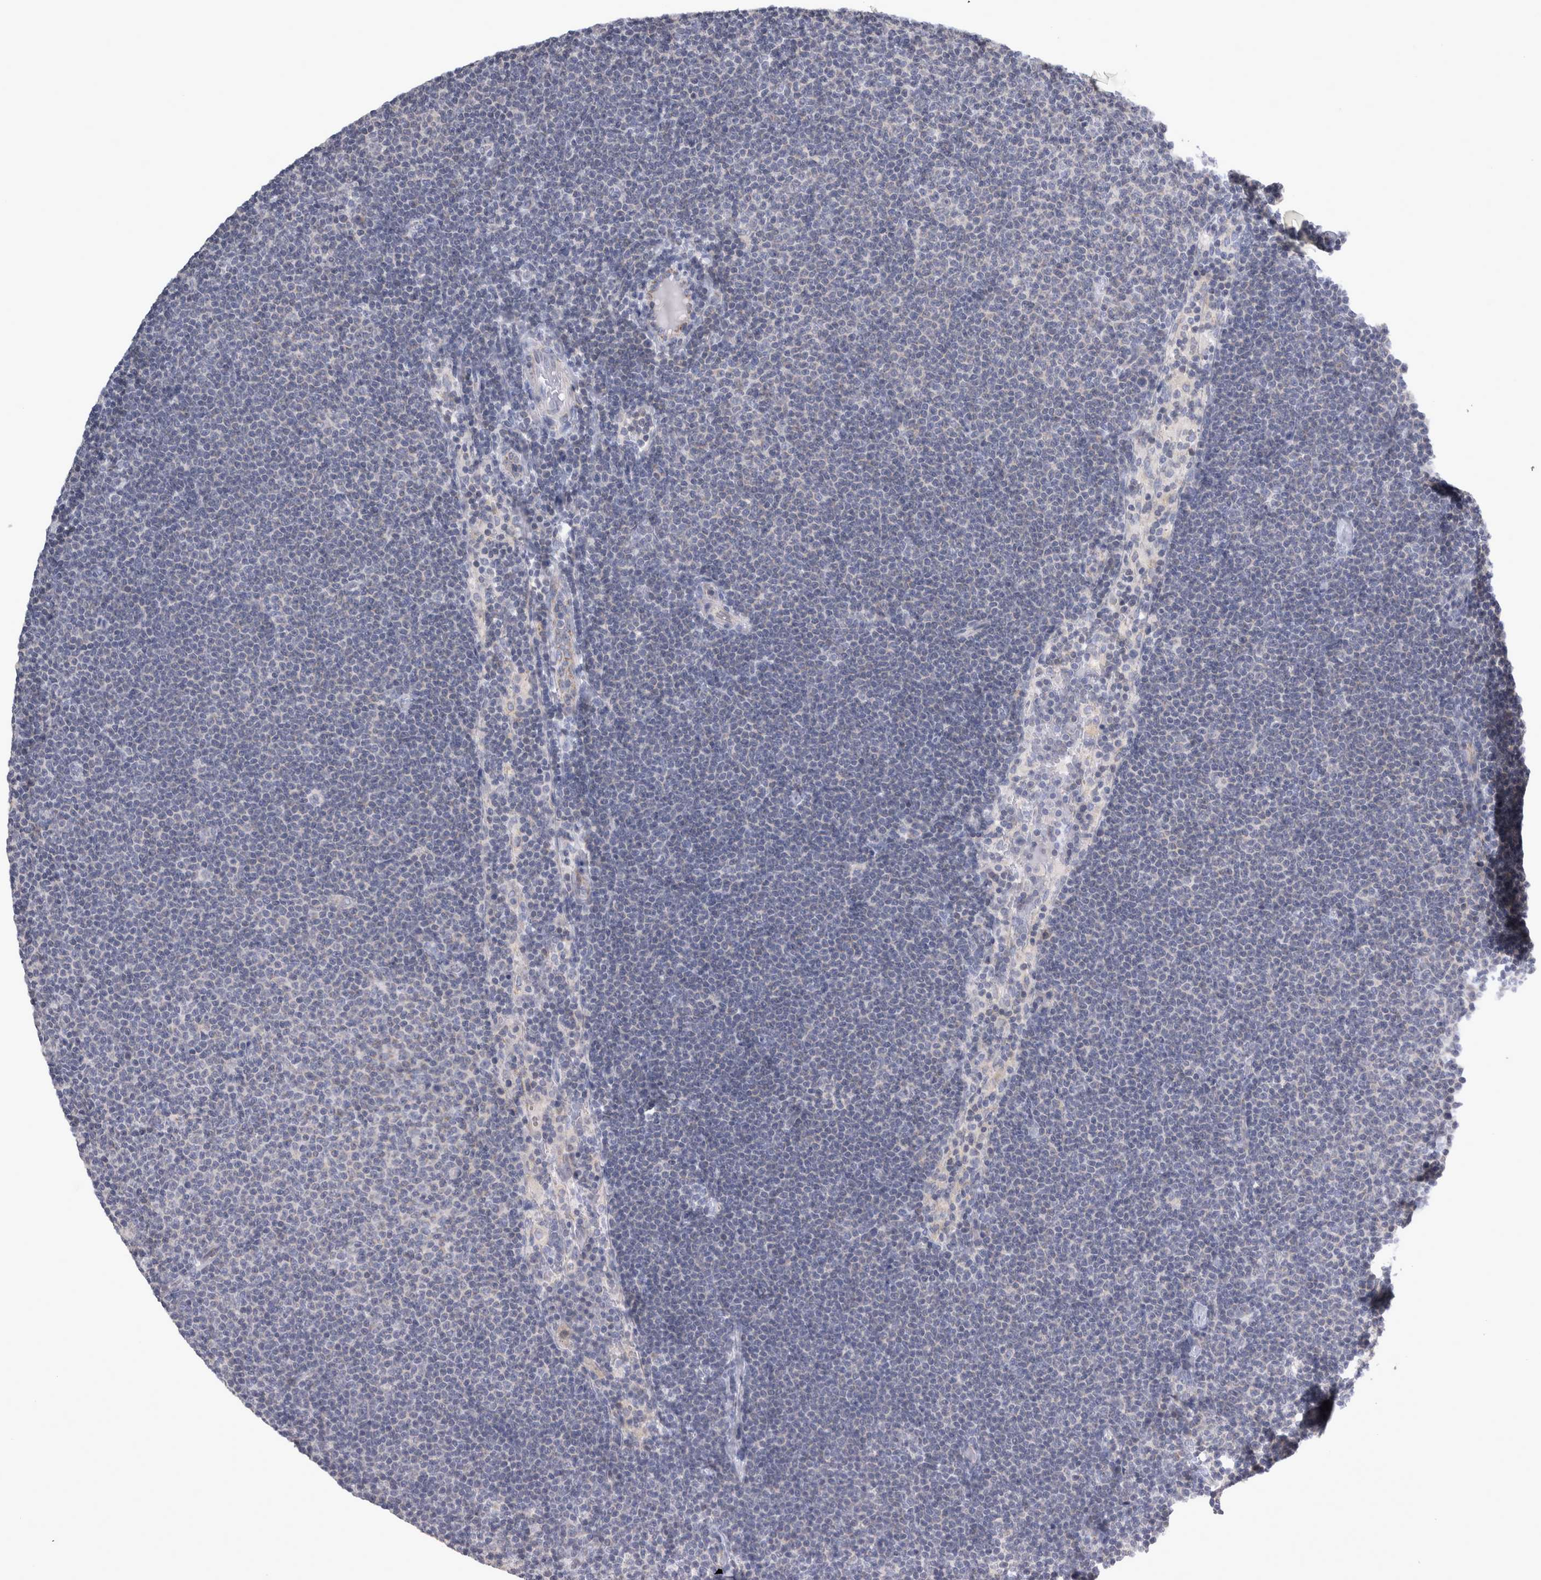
{"staining": {"intensity": "negative", "quantity": "none", "location": "none"}, "tissue": "lymphoma", "cell_type": "Tumor cells", "image_type": "cancer", "snomed": [{"axis": "morphology", "description": "Malignant lymphoma, non-Hodgkin's type, Low grade"}, {"axis": "topography", "description": "Lymph node"}], "caption": "The IHC image has no significant staining in tumor cells of lymphoma tissue. The staining was performed using DAB (3,3'-diaminobenzidine) to visualize the protein expression in brown, while the nuclei were stained in blue with hematoxylin (Magnification: 20x).", "gene": "TCAP", "patient": {"sex": "female", "age": 53}}